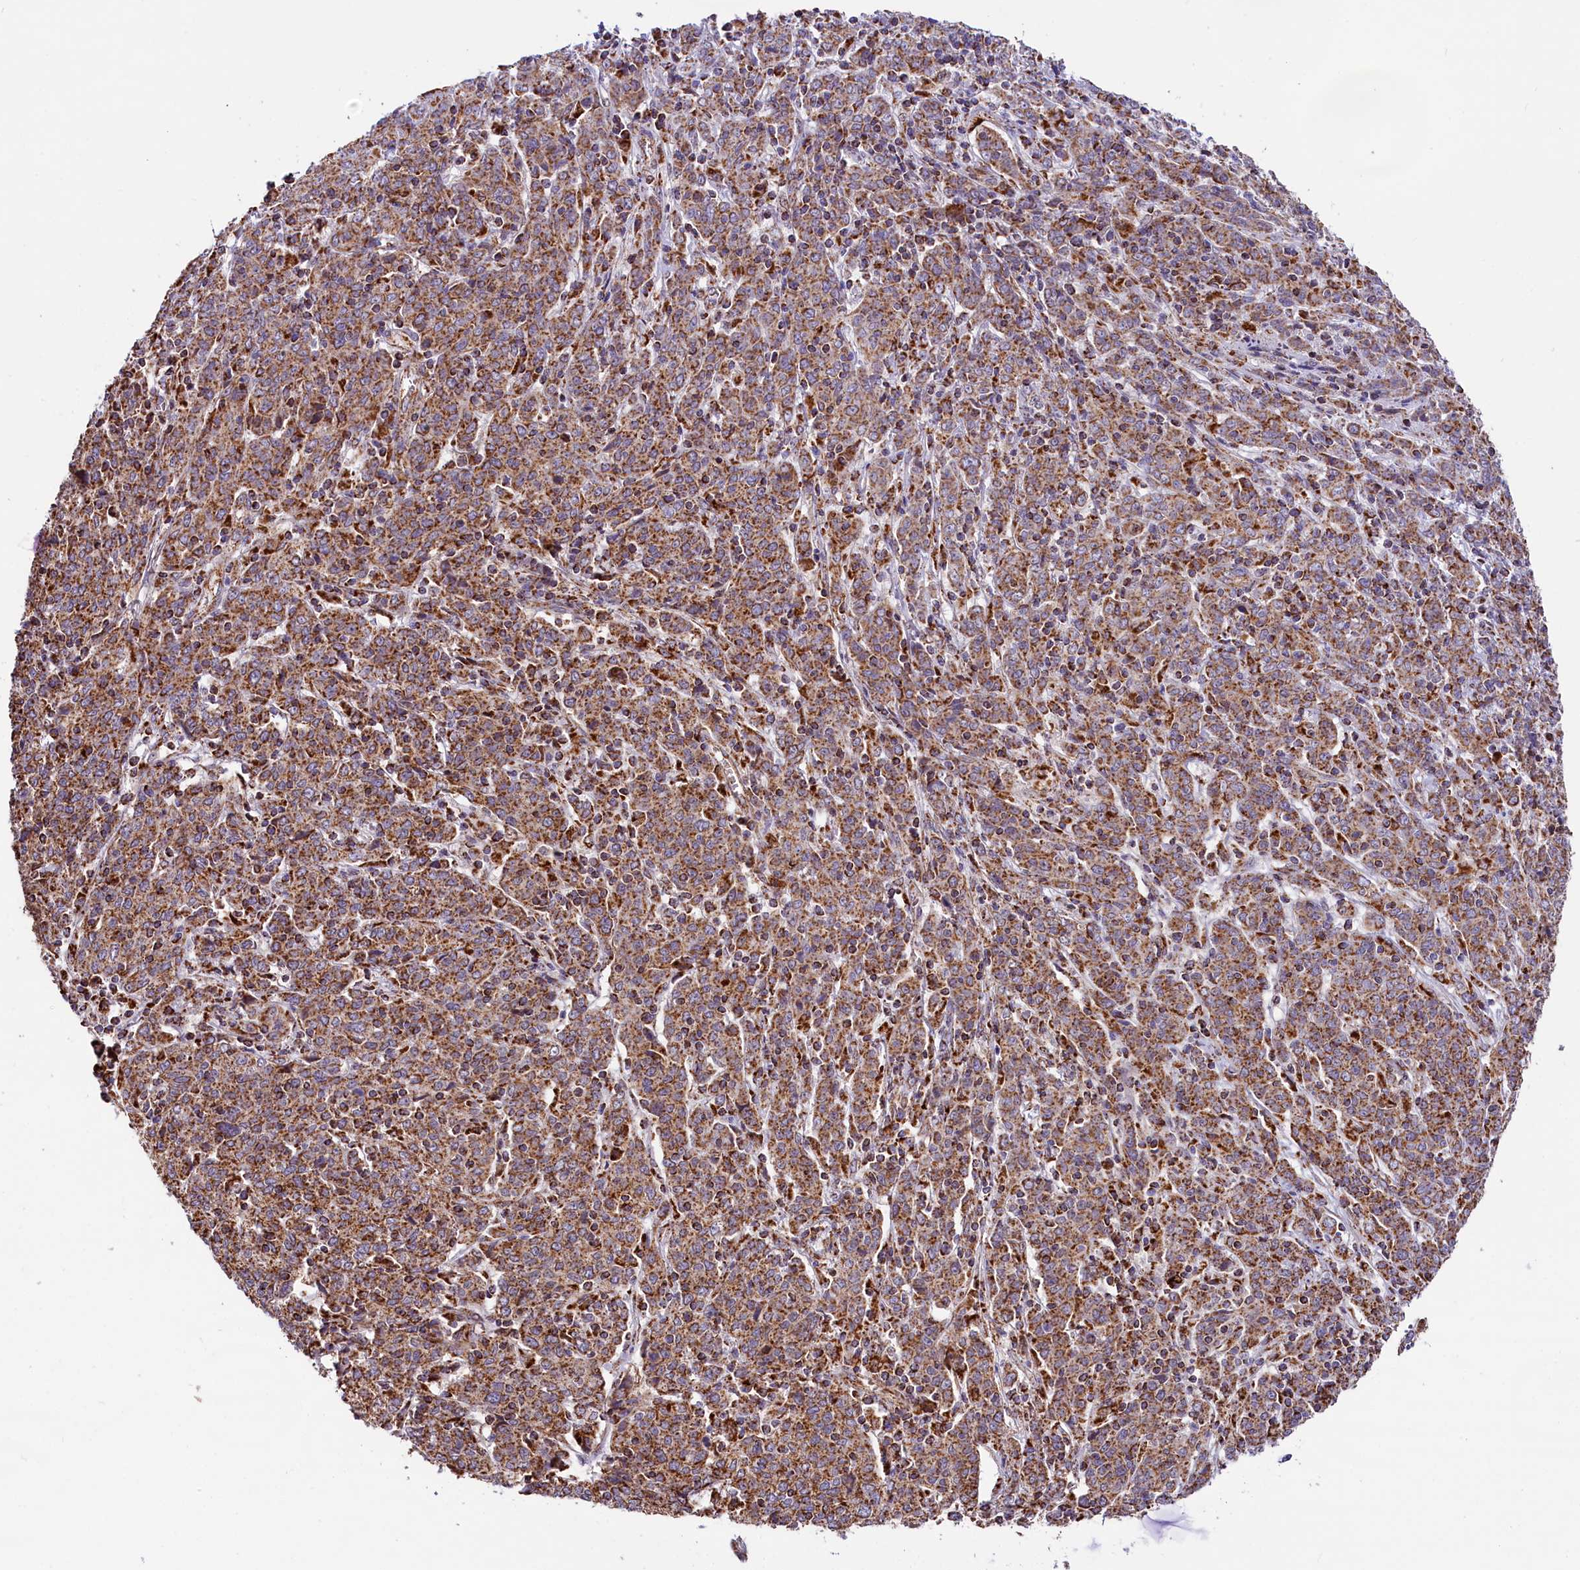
{"staining": {"intensity": "moderate", "quantity": ">75%", "location": "cytoplasmic/membranous"}, "tissue": "cervical cancer", "cell_type": "Tumor cells", "image_type": "cancer", "snomed": [{"axis": "morphology", "description": "Squamous cell carcinoma, NOS"}, {"axis": "topography", "description": "Cervix"}], "caption": "Immunohistochemistry (IHC) (DAB) staining of cervical squamous cell carcinoma demonstrates moderate cytoplasmic/membranous protein positivity in approximately >75% of tumor cells. Ihc stains the protein in brown and the nuclei are stained blue.", "gene": "NDUFA8", "patient": {"sex": "female", "age": 67}}